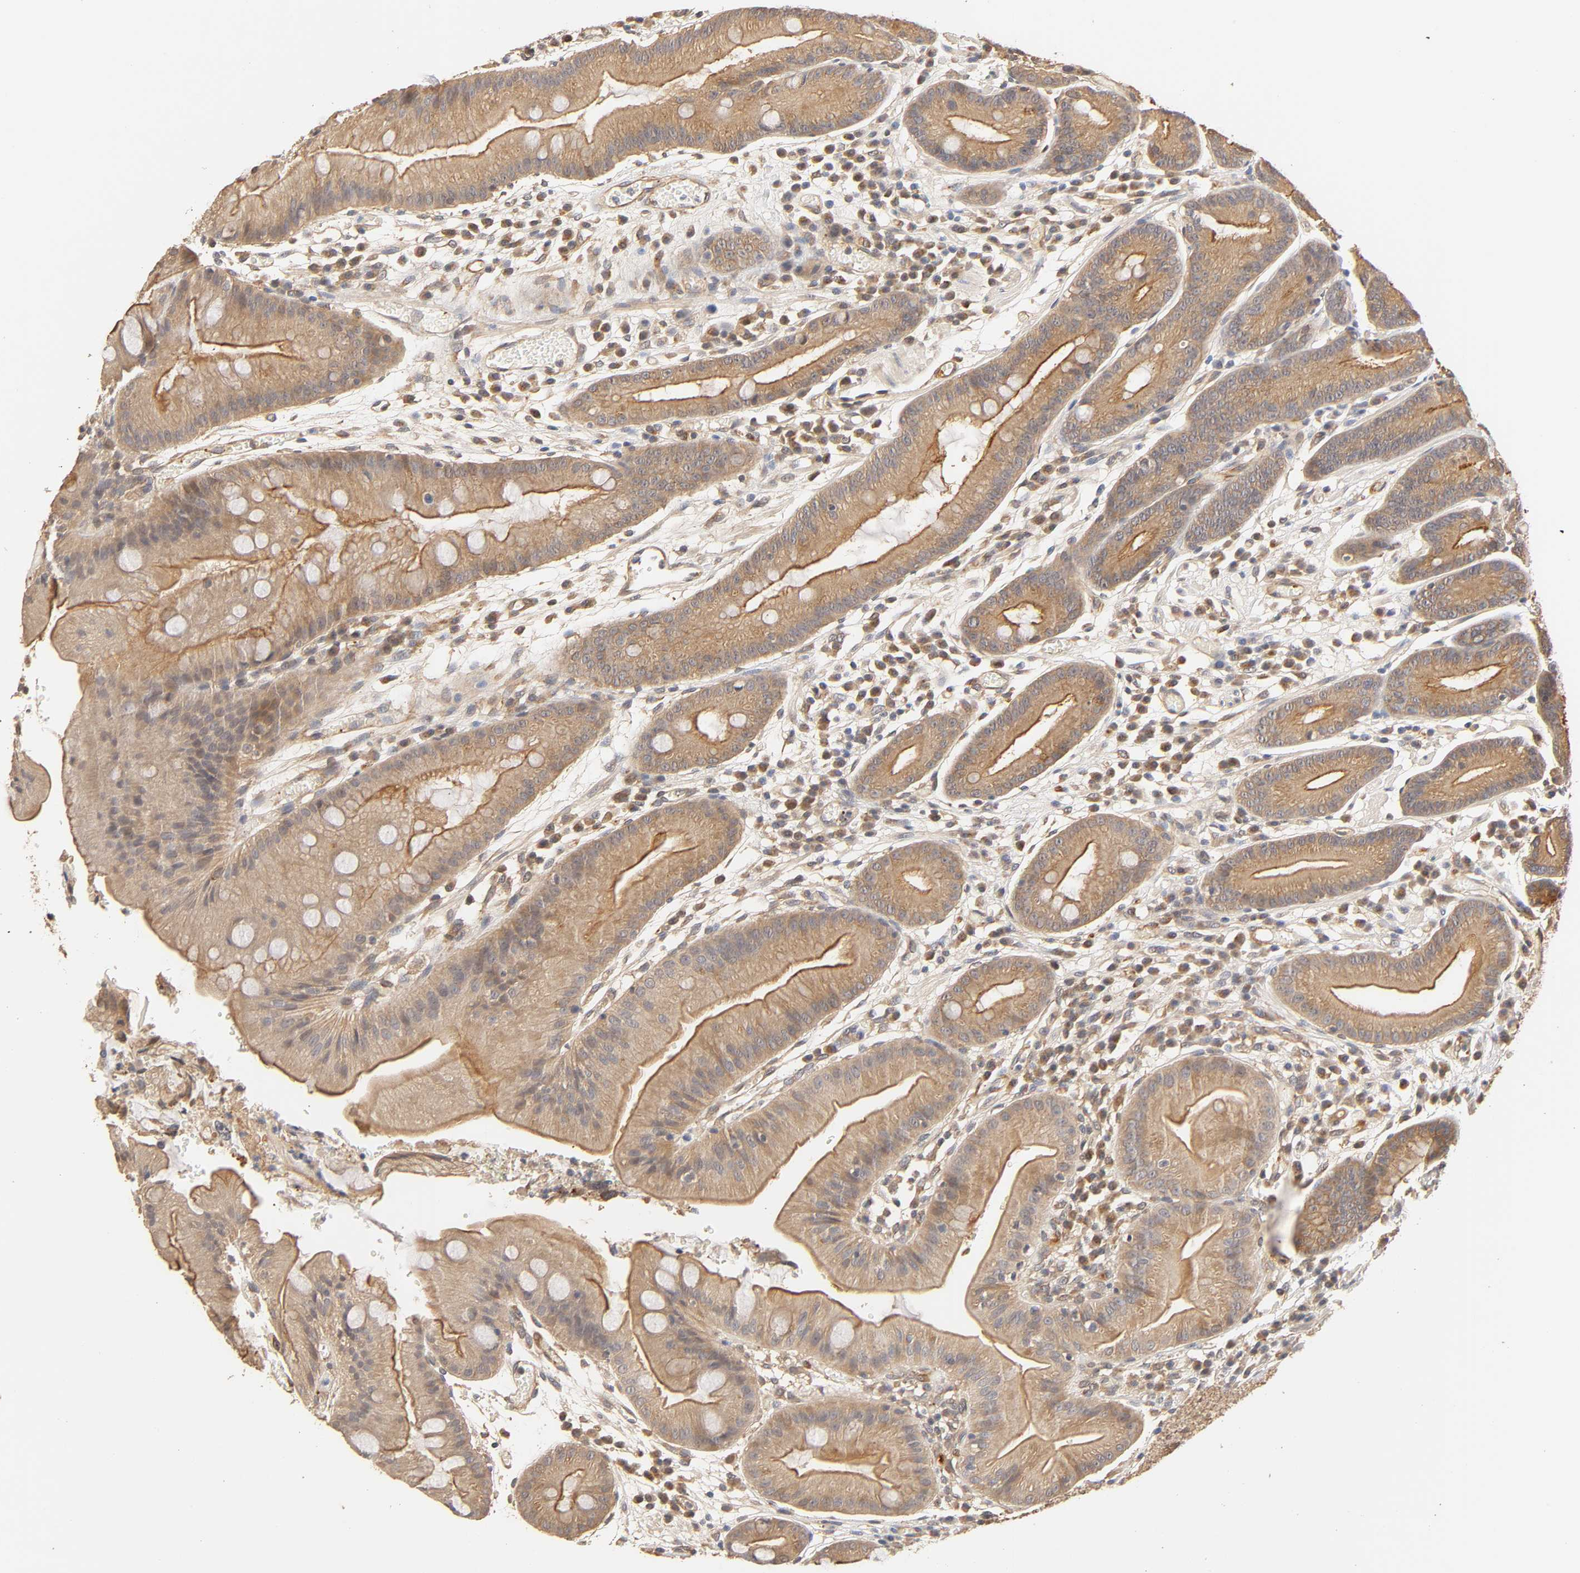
{"staining": {"intensity": "strong", "quantity": ">75%", "location": "cytoplasmic/membranous"}, "tissue": "stomach", "cell_type": "Glandular cells", "image_type": "normal", "snomed": [{"axis": "morphology", "description": "Normal tissue, NOS"}, {"axis": "morphology", "description": "Inflammation, NOS"}, {"axis": "topography", "description": "Stomach, lower"}], "caption": "Brown immunohistochemical staining in benign stomach demonstrates strong cytoplasmic/membranous staining in approximately >75% of glandular cells. (IHC, brightfield microscopy, high magnification).", "gene": "EPS8", "patient": {"sex": "male", "age": 59}}